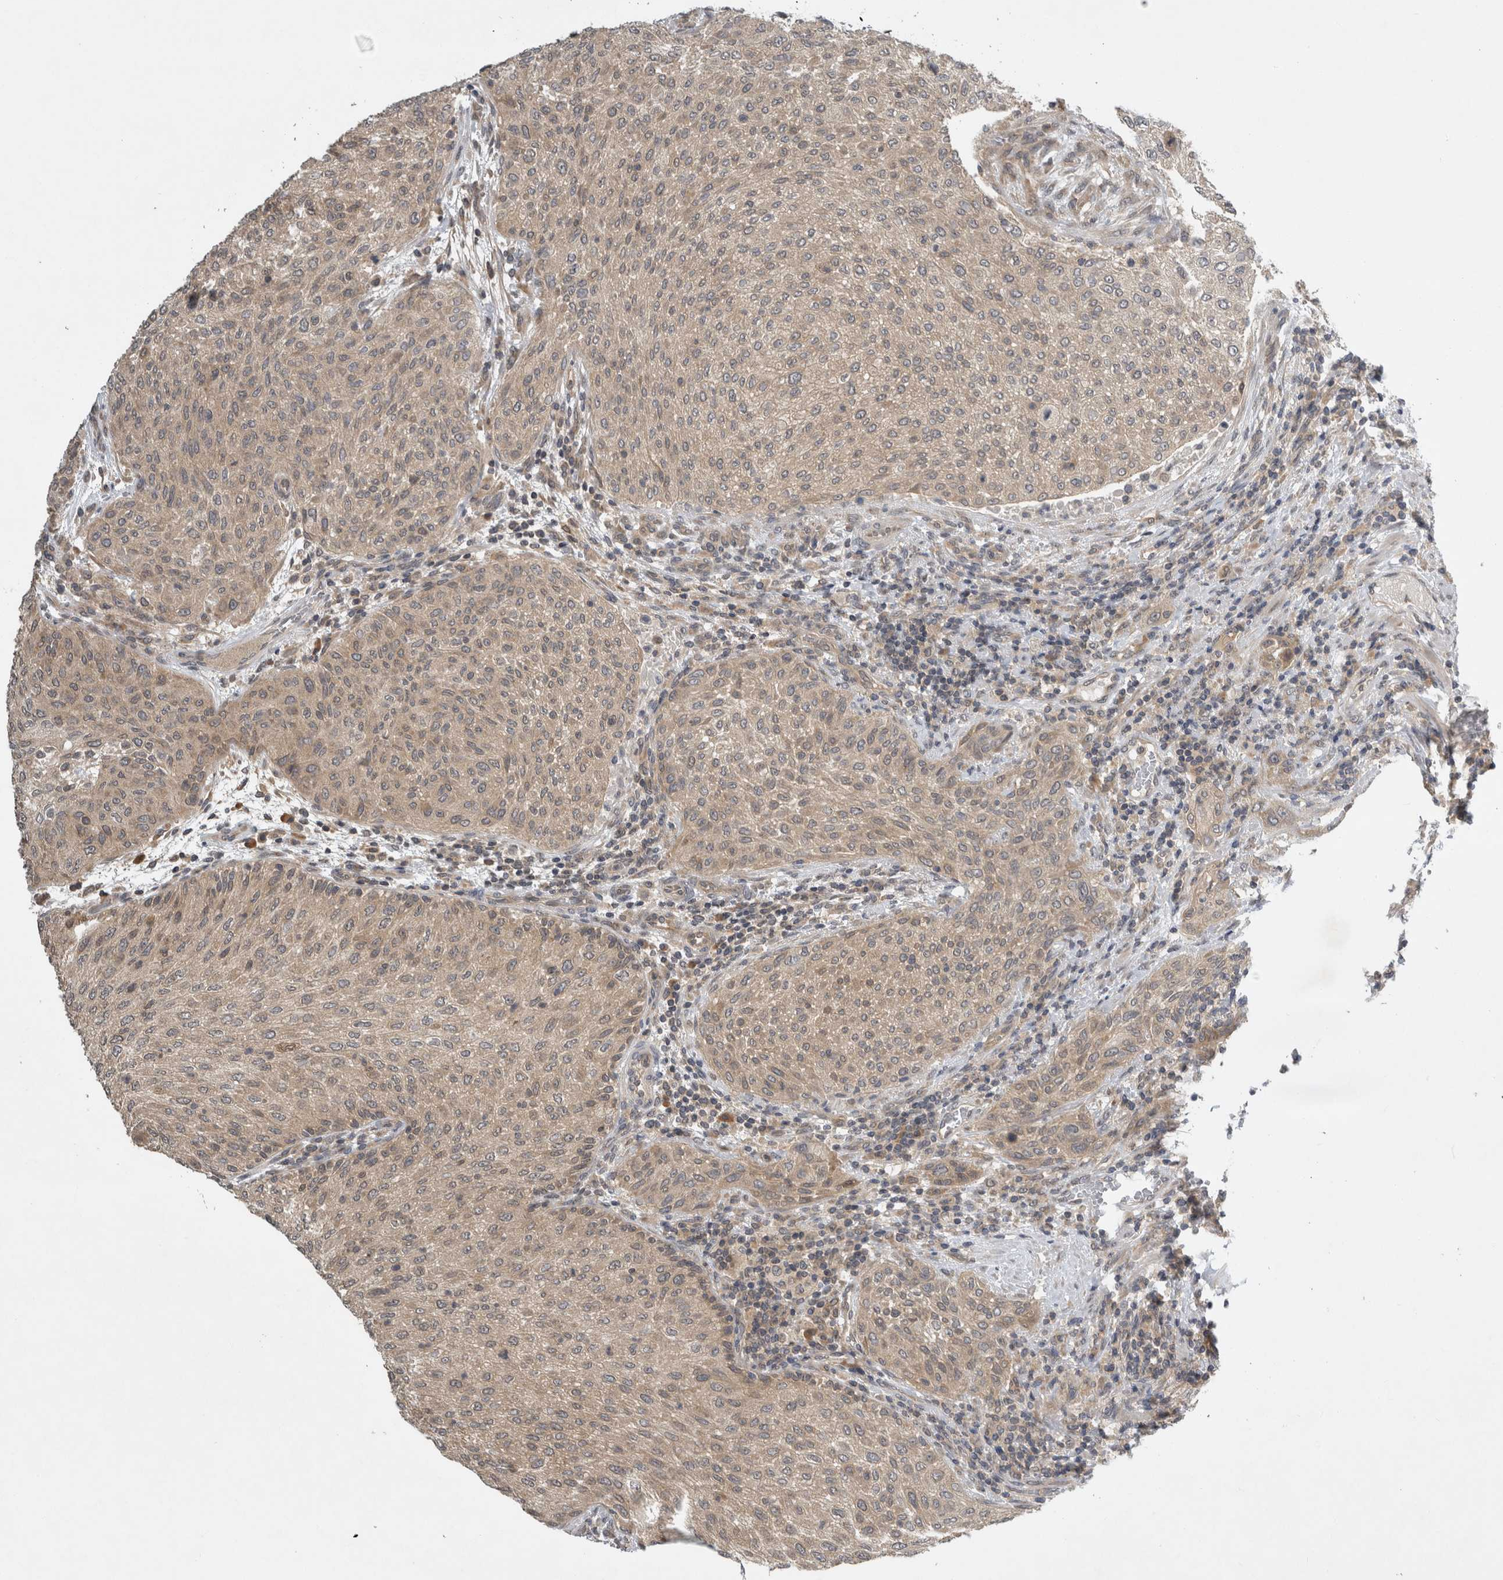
{"staining": {"intensity": "weak", "quantity": ">75%", "location": "cytoplasmic/membranous"}, "tissue": "urothelial cancer", "cell_type": "Tumor cells", "image_type": "cancer", "snomed": [{"axis": "morphology", "description": "Urothelial carcinoma, Low grade"}, {"axis": "morphology", "description": "Urothelial carcinoma, High grade"}, {"axis": "topography", "description": "Urinary bladder"}], "caption": "Weak cytoplasmic/membranous expression is appreciated in approximately >75% of tumor cells in urothelial carcinoma (low-grade). (Brightfield microscopy of DAB IHC at high magnification).", "gene": "AASDHPPT", "patient": {"sex": "male", "age": 35}}